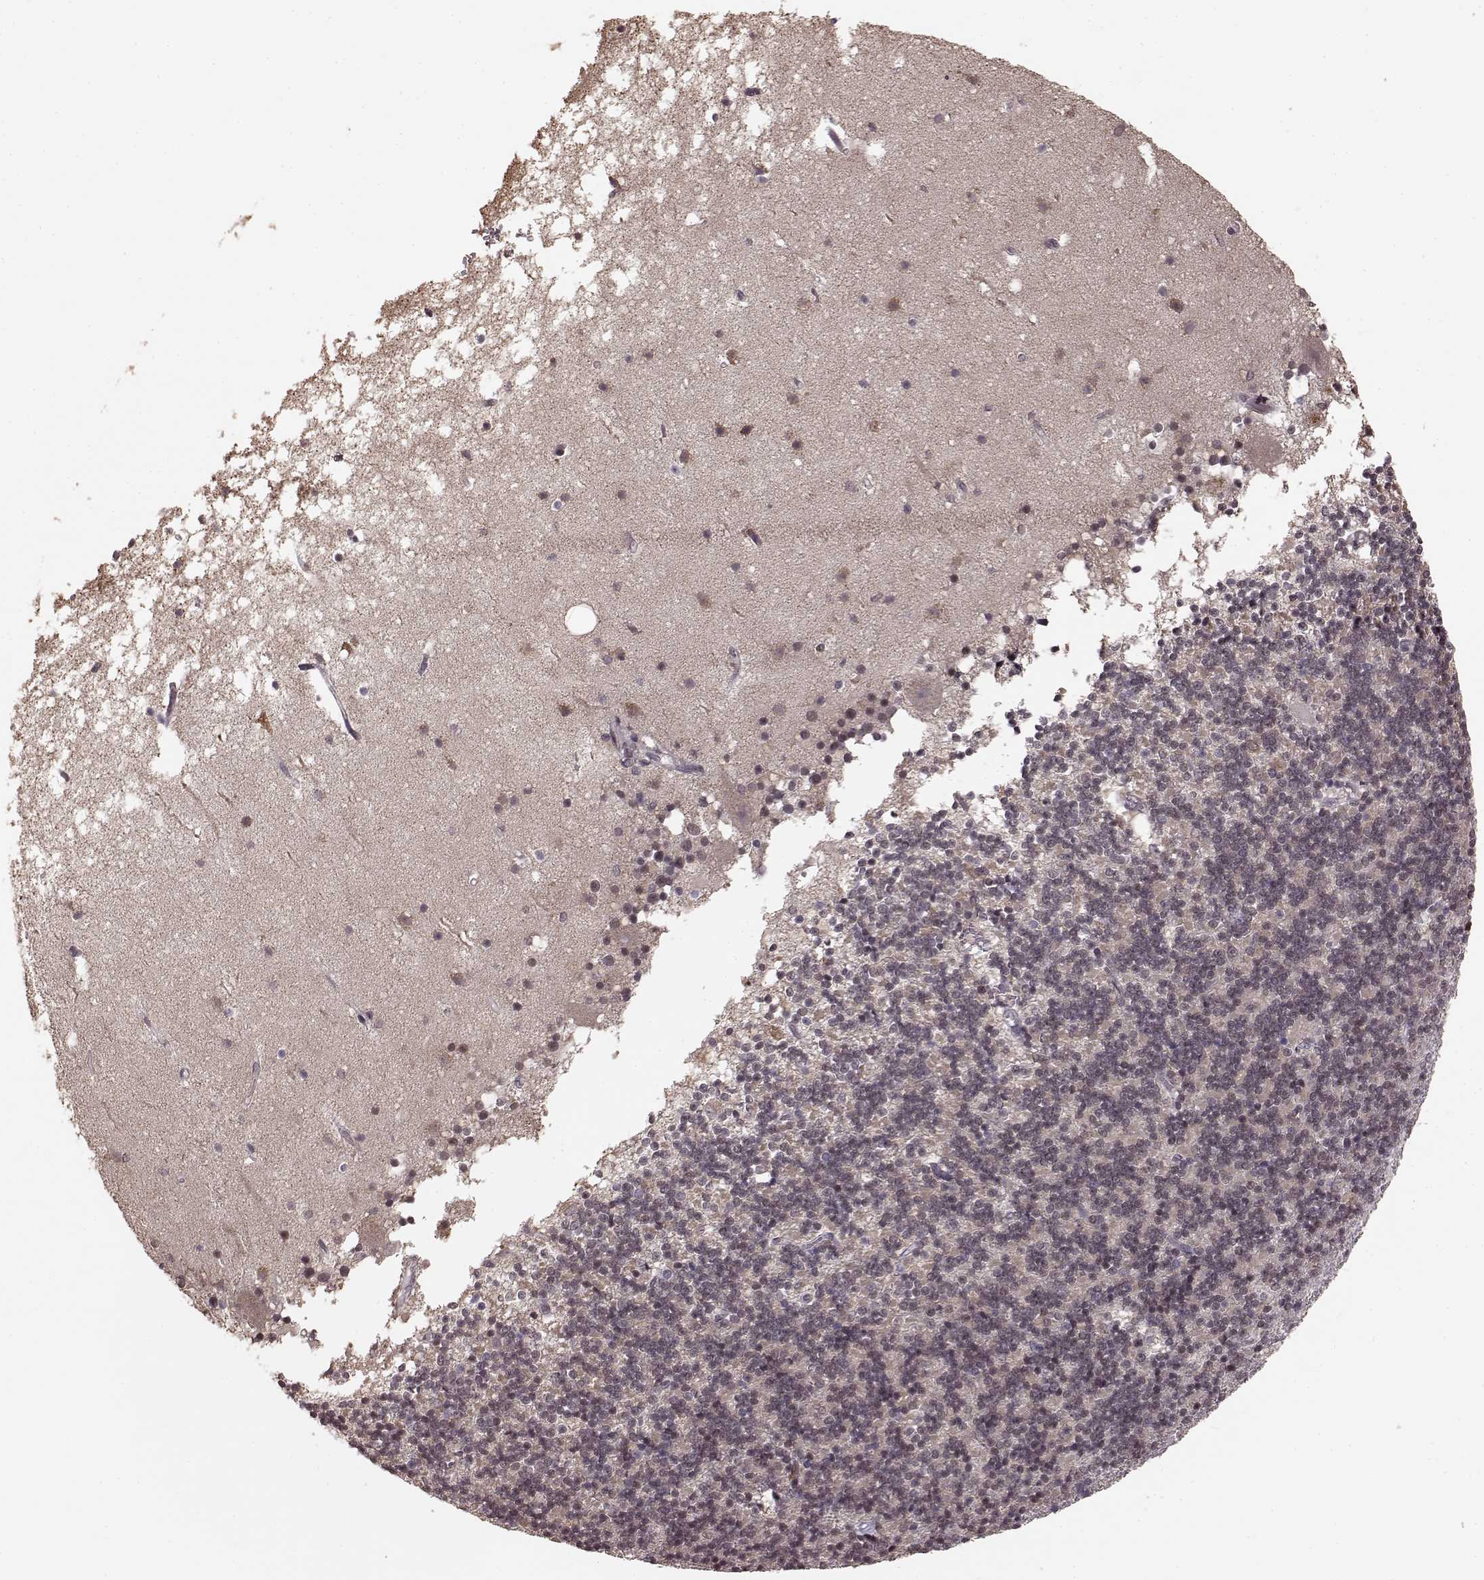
{"staining": {"intensity": "weak", "quantity": ">75%", "location": "cytoplasmic/membranous"}, "tissue": "cerebellum", "cell_type": "Cells in granular layer", "image_type": "normal", "snomed": [{"axis": "morphology", "description": "Normal tissue, NOS"}, {"axis": "topography", "description": "Cerebellum"}], "caption": "IHC (DAB (3,3'-diaminobenzidine)) staining of benign cerebellum reveals weak cytoplasmic/membranous protein expression in about >75% of cells in granular layer.", "gene": "PLCB4", "patient": {"sex": "male", "age": 70}}